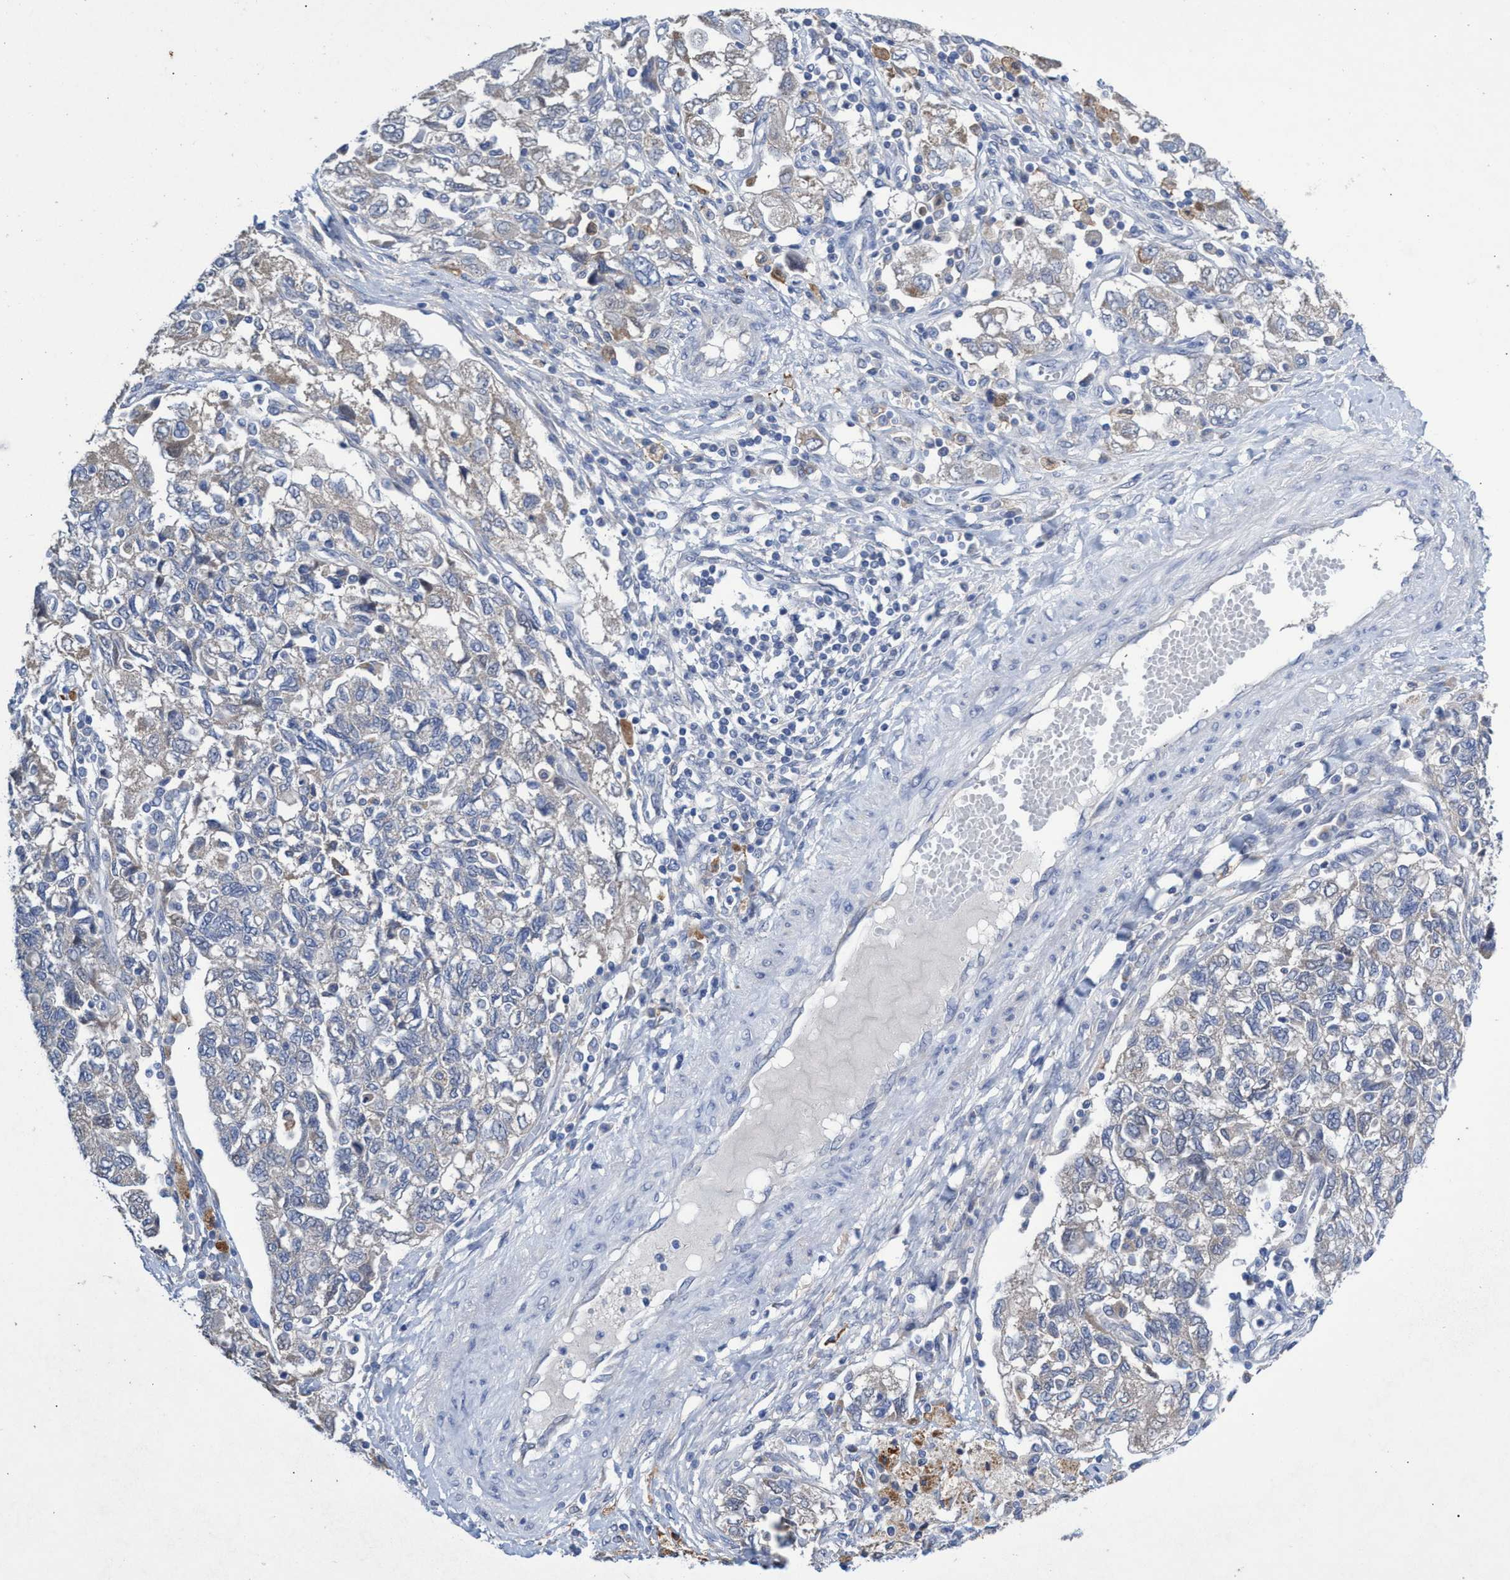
{"staining": {"intensity": "negative", "quantity": "none", "location": "none"}, "tissue": "ovarian cancer", "cell_type": "Tumor cells", "image_type": "cancer", "snomed": [{"axis": "morphology", "description": "Carcinoma, NOS"}, {"axis": "morphology", "description": "Cystadenocarcinoma, serous, NOS"}, {"axis": "topography", "description": "Ovary"}], "caption": "Ovarian cancer (serous cystadenocarcinoma) was stained to show a protein in brown. There is no significant expression in tumor cells. Nuclei are stained in blue.", "gene": "SVEP1", "patient": {"sex": "female", "age": 69}}